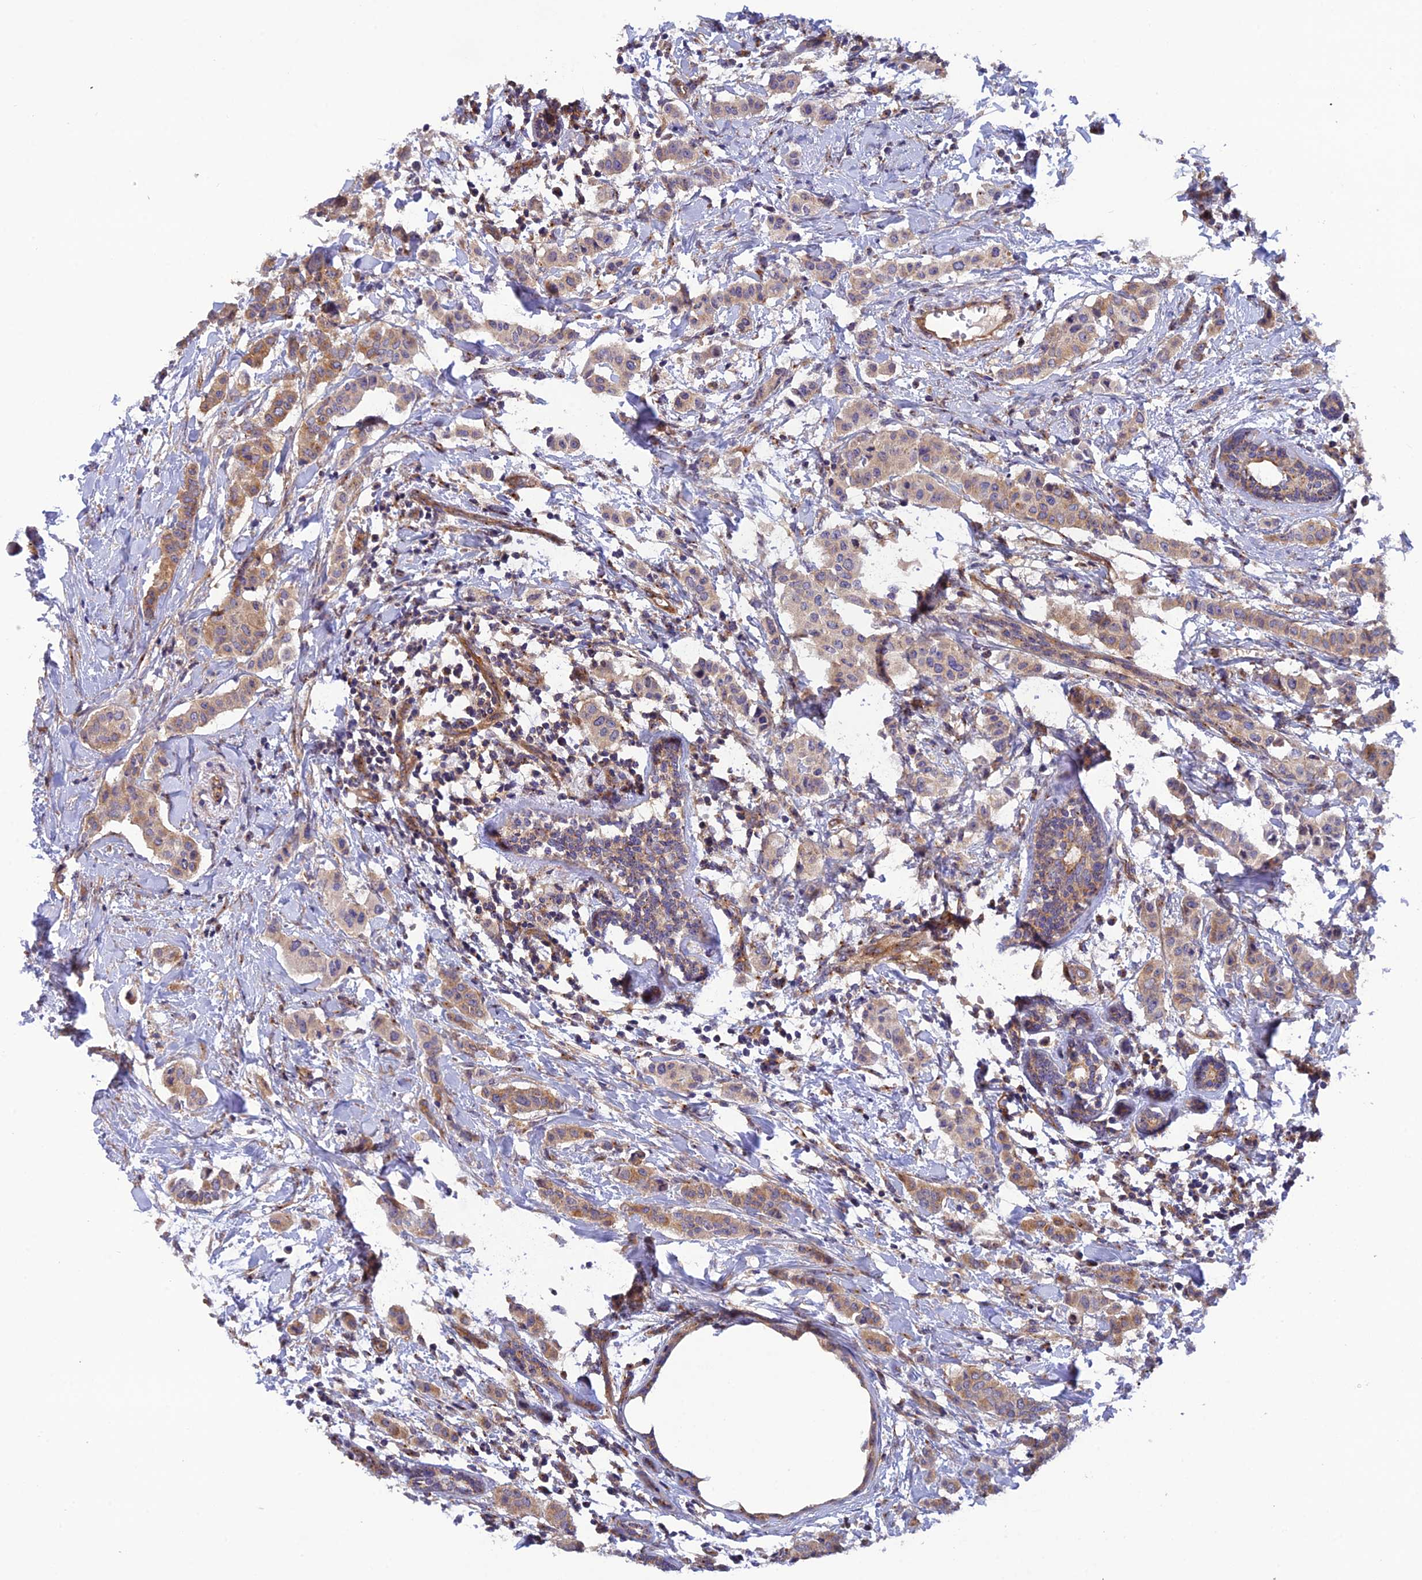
{"staining": {"intensity": "moderate", "quantity": ">75%", "location": "cytoplasmic/membranous"}, "tissue": "breast cancer", "cell_type": "Tumor cells", "image_type": "cancer", "snomed": [{"axis": "morphology", "description": "Duct carcinoma"}, {"axis": "topography", "description": "Breast"}], "caption": "An immunohistochemistry photomicrograph of tumor tissue is shown. Protein staining in brown shows moderate cytoplasmic/membranous positivity in breast cancer (intraductal carcinoma) within tumor cells.", "gene": "ADAMTS15", "patient": {"sex": "female", "age": 40}}